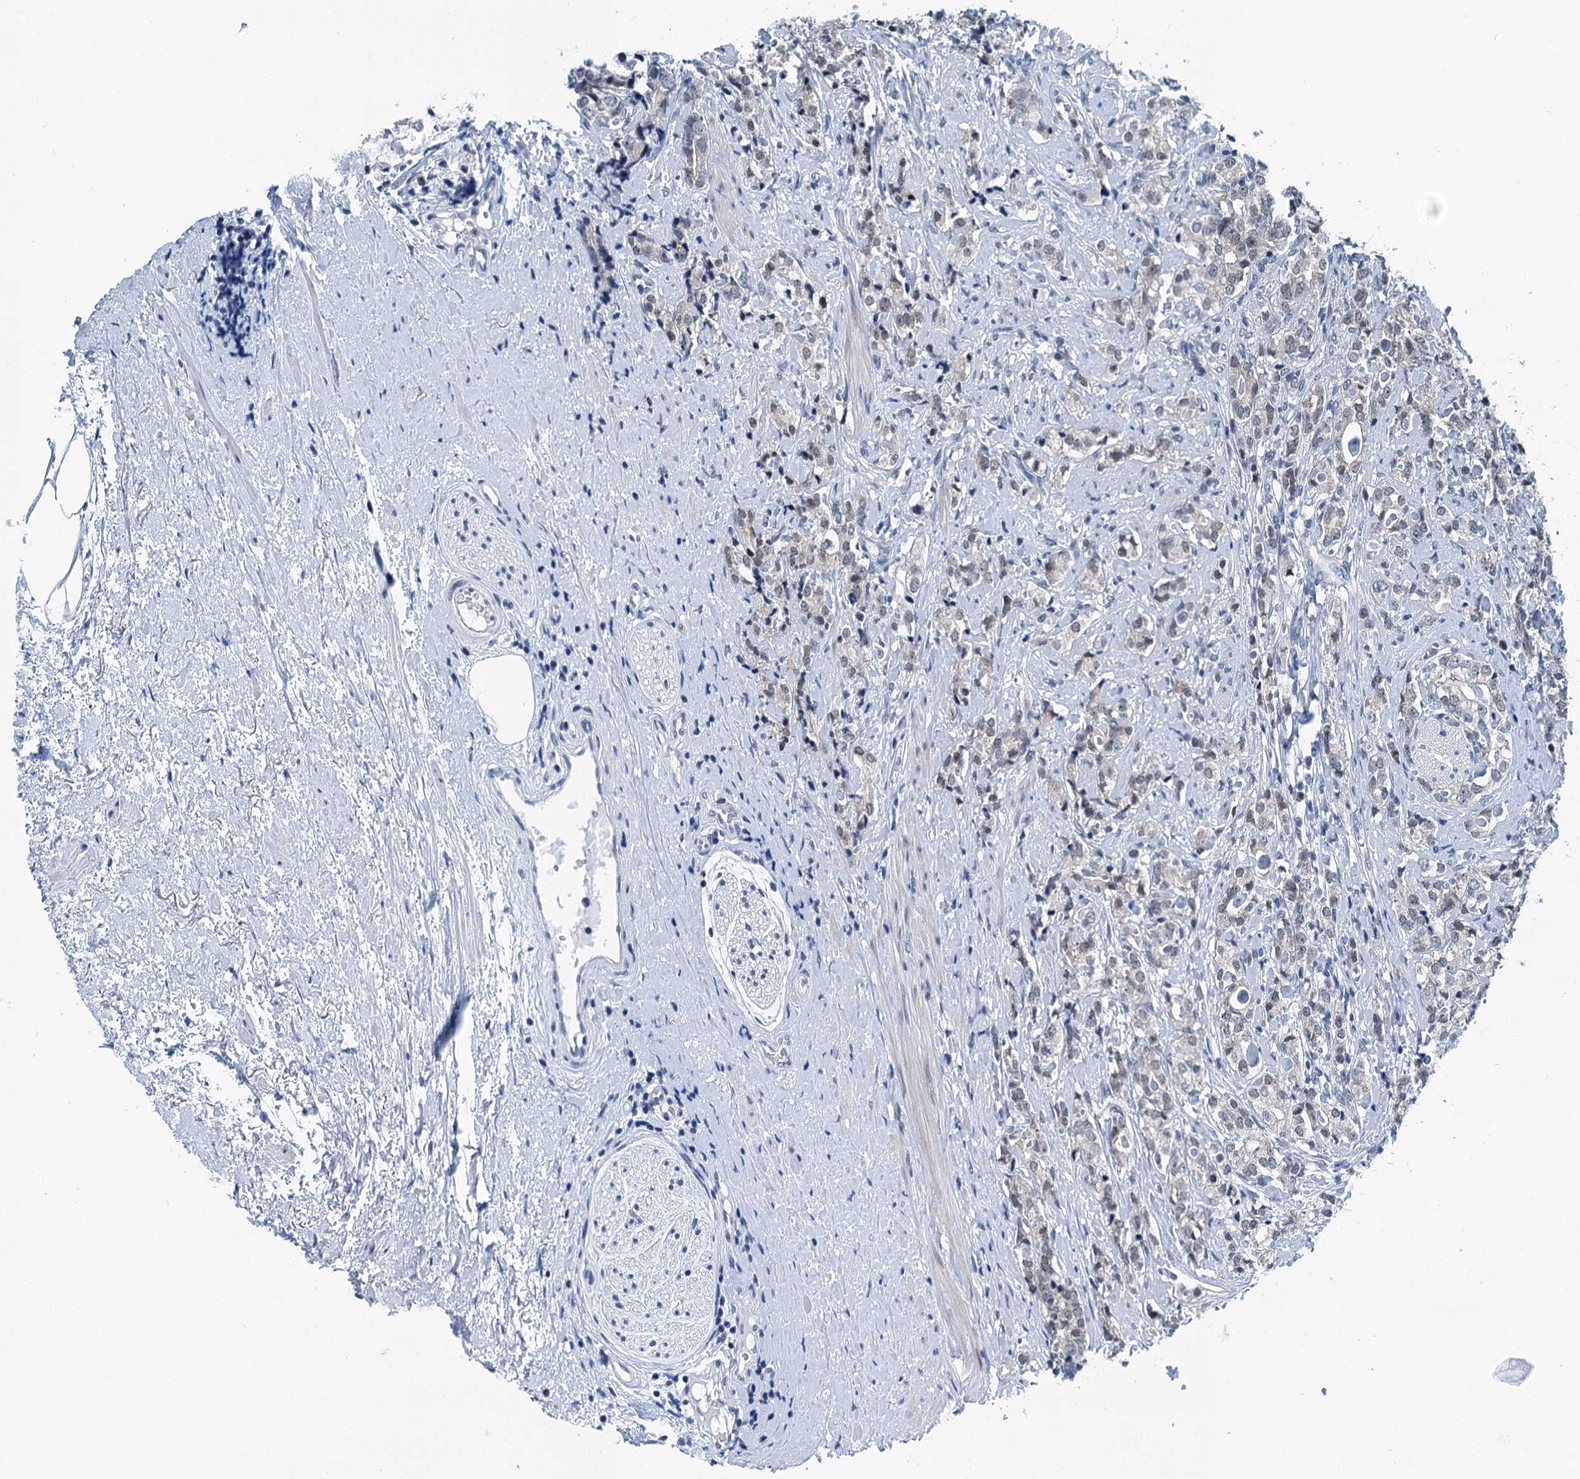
{"staining": {"intensity": "weak", "quantity": "<25%", "location": "nuclear"}, "tissue": "prostate cancer", "cell_type": "Tumor cells", "image_type": "cancer", "snomed": [{"axis": "morphology", "description": "Adenocarcinoma, High grade"}, {"axis": "topography", "description": "Prostate"}], "caption": "IHC photomicrograph of human prostate high-grade adenocarcinoma stained for a protein (brown), which exhibits no positivity in tumor cells. (DAB IHC, high magnification).", "gene": "TRPT1", "patient": {"sex": "male", "age": 69}}